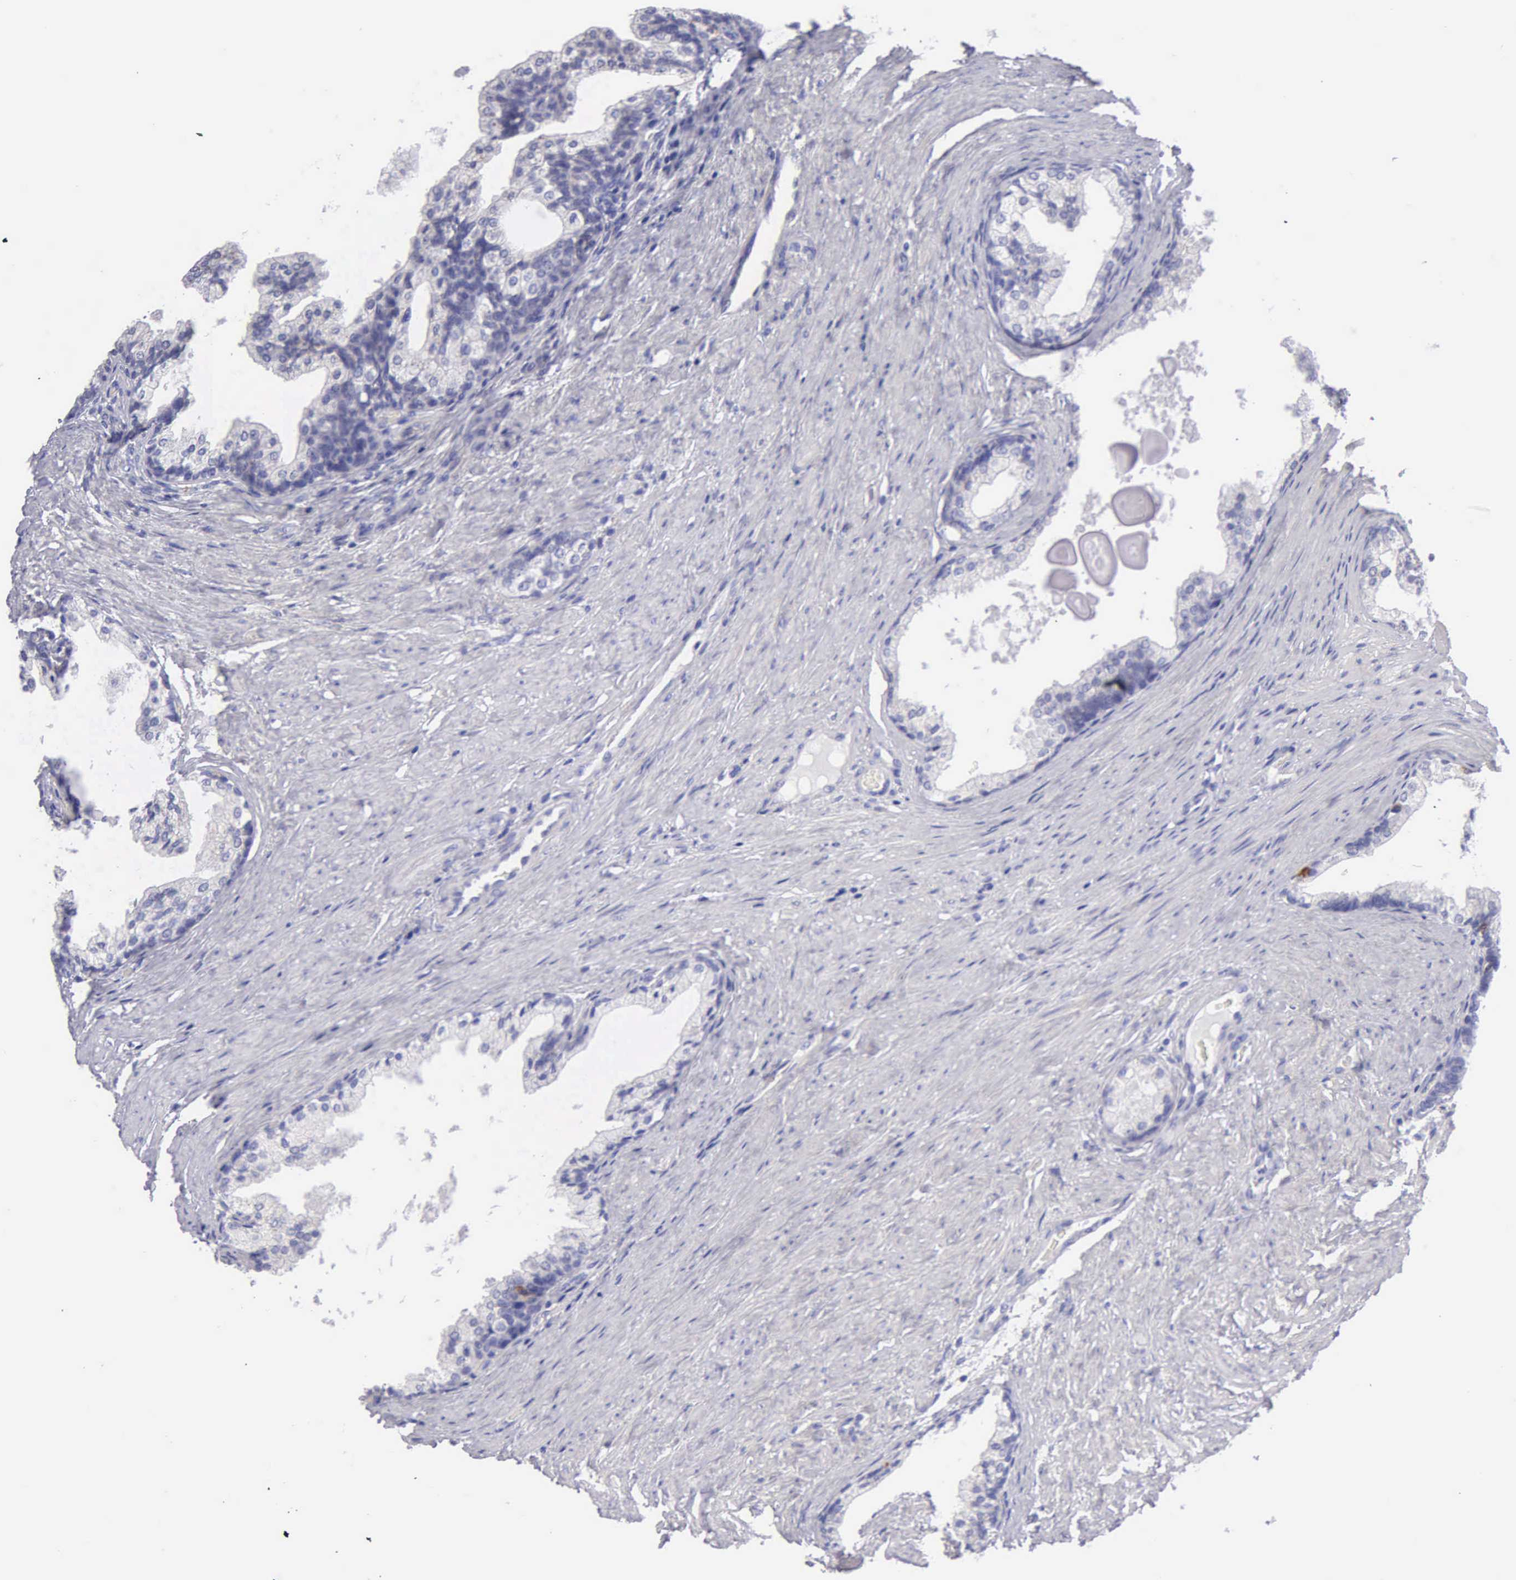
{"staining": {"intensity": "negative", "quantity": "none", "location": "none"}, "tissue": "prostate cancer", "cell_type": "Tumor cells", "image_type": "cancer", "snomed": [{"axis": "morphology", "description": "Adenocarcinoma, Medium grade"}, {"axis": "topography", "description": "Prostate"}], "caption": "Protein analysis of prostate cancer demonstrates no significant expression in tumor cells.", "gene": "TYRP1", "patient": {"sex": "male", "age": 60}}